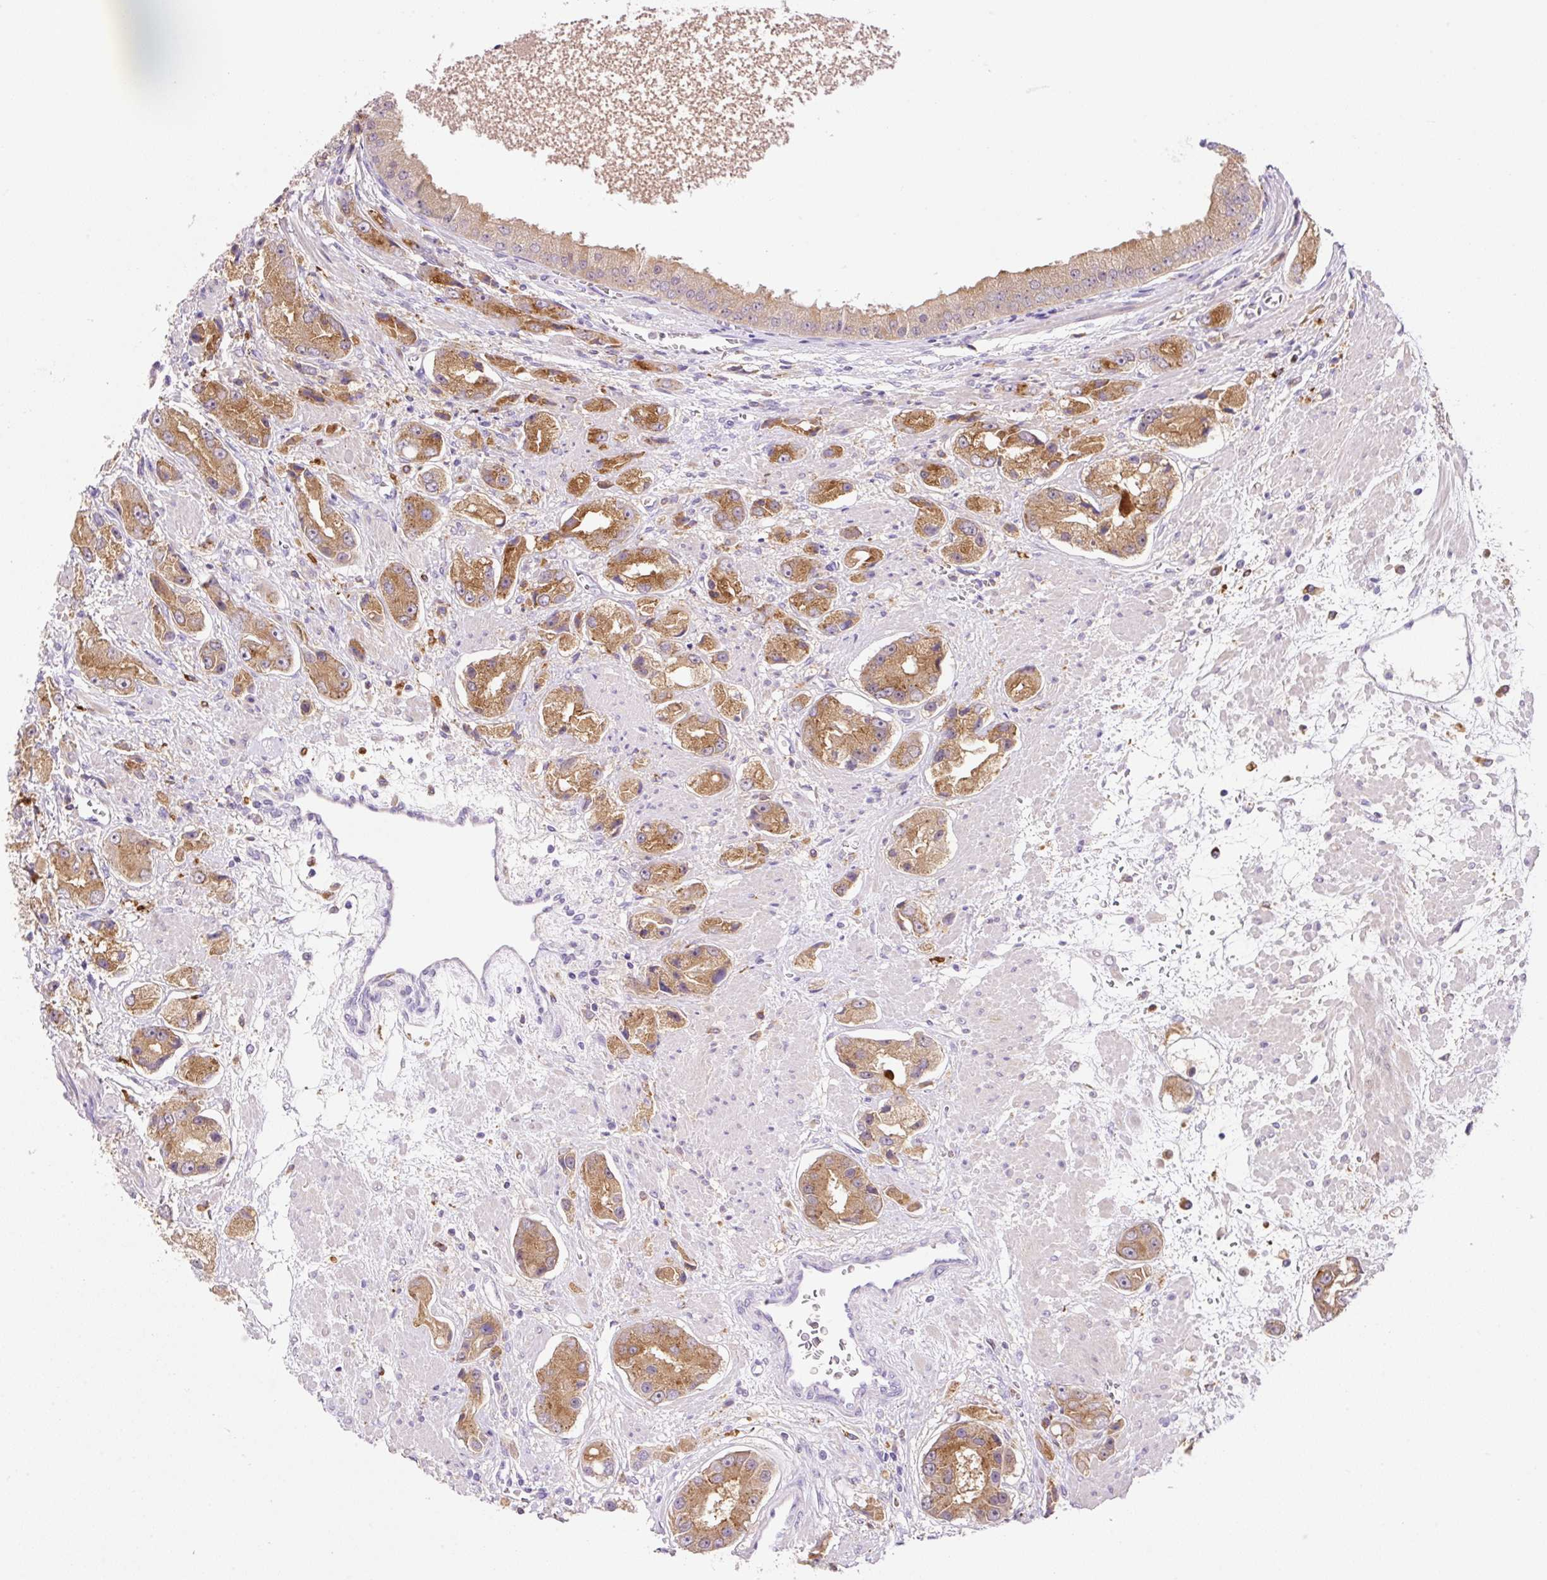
{"staining": {"intensity": "moderate", "quantity": ">75%", "location": "cytoplasmic/membranous"}, "tissue": "prostate cancer", "cell_type": "Tumor cells", "image_type": "cancer", "snomed": [{"axis": "morphology", "description": "Adenocarcinoma, High grade"}, {"axis": "topography", "description": "Prostate"}], "caption": "This is an image of immunohistochemistry (IHC) staining of prostate cancer, which shows moderate expression in the cytoplasmic/membranous of tumor cells.", "gene": "CEBPZOS", "patient": {"sex": "male", "age": 67}}